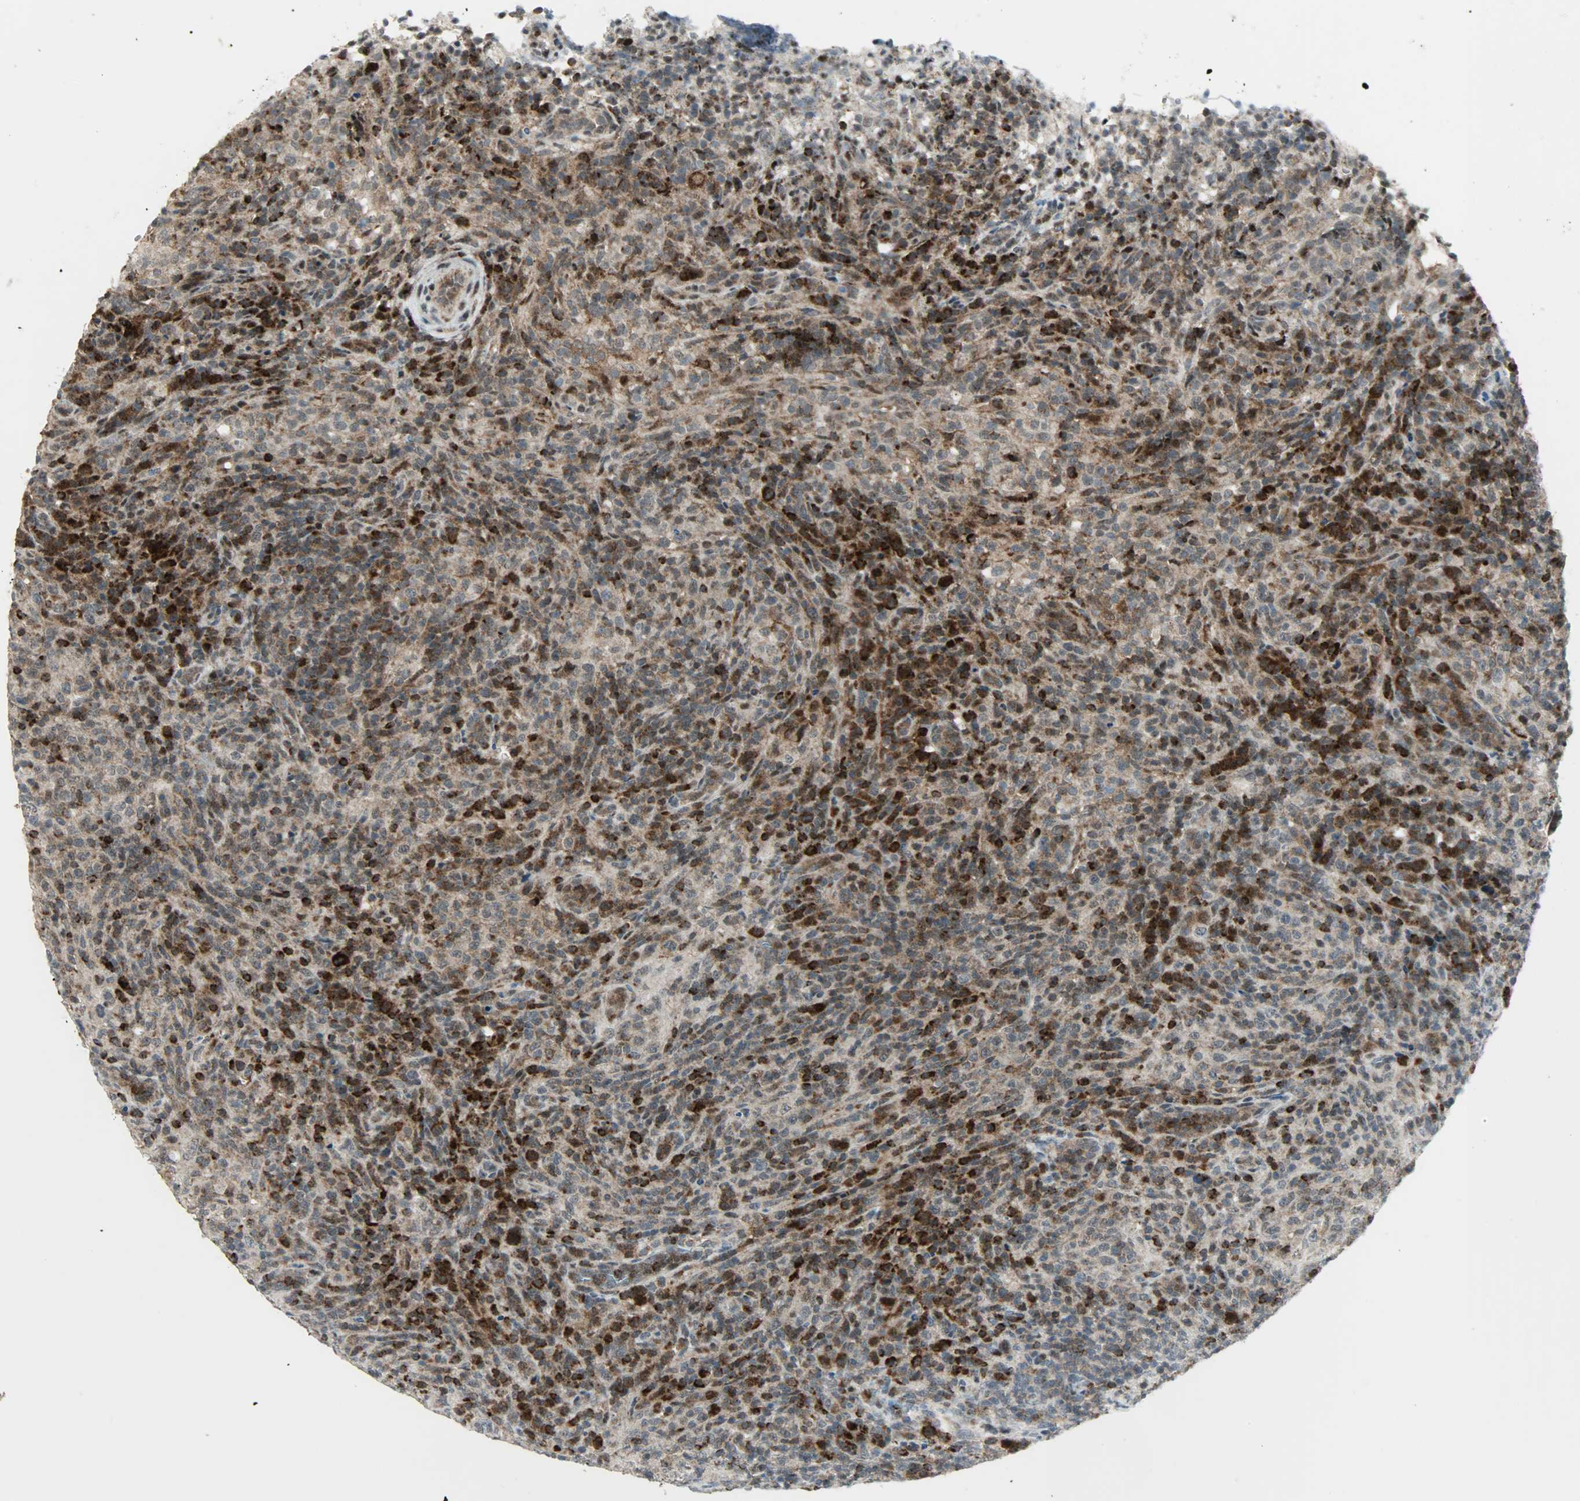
{"staining": {"intensity": "strong", "quantity": ">75%", "location": "cytoplasmic/membranous,nuclear"}, "tissue": "lymphoma", "cell_type": "Tumor cells", "image_type": "cancer", "snomed": [{"axis": "morphology", "description": "Malignant lymphoma, non-Hodgkin's type, High grade"}, {"axis": "topography", "description": "Lymph node"}], "caption": "Immunohistochemical staining of lymphoma displays high levels of strong cytoplasmic/membranous and nuclear protein positivity in approximately >75% of tumor cells.", "gene": "IL15", "patient": {"sex": "female", "age": 76}}